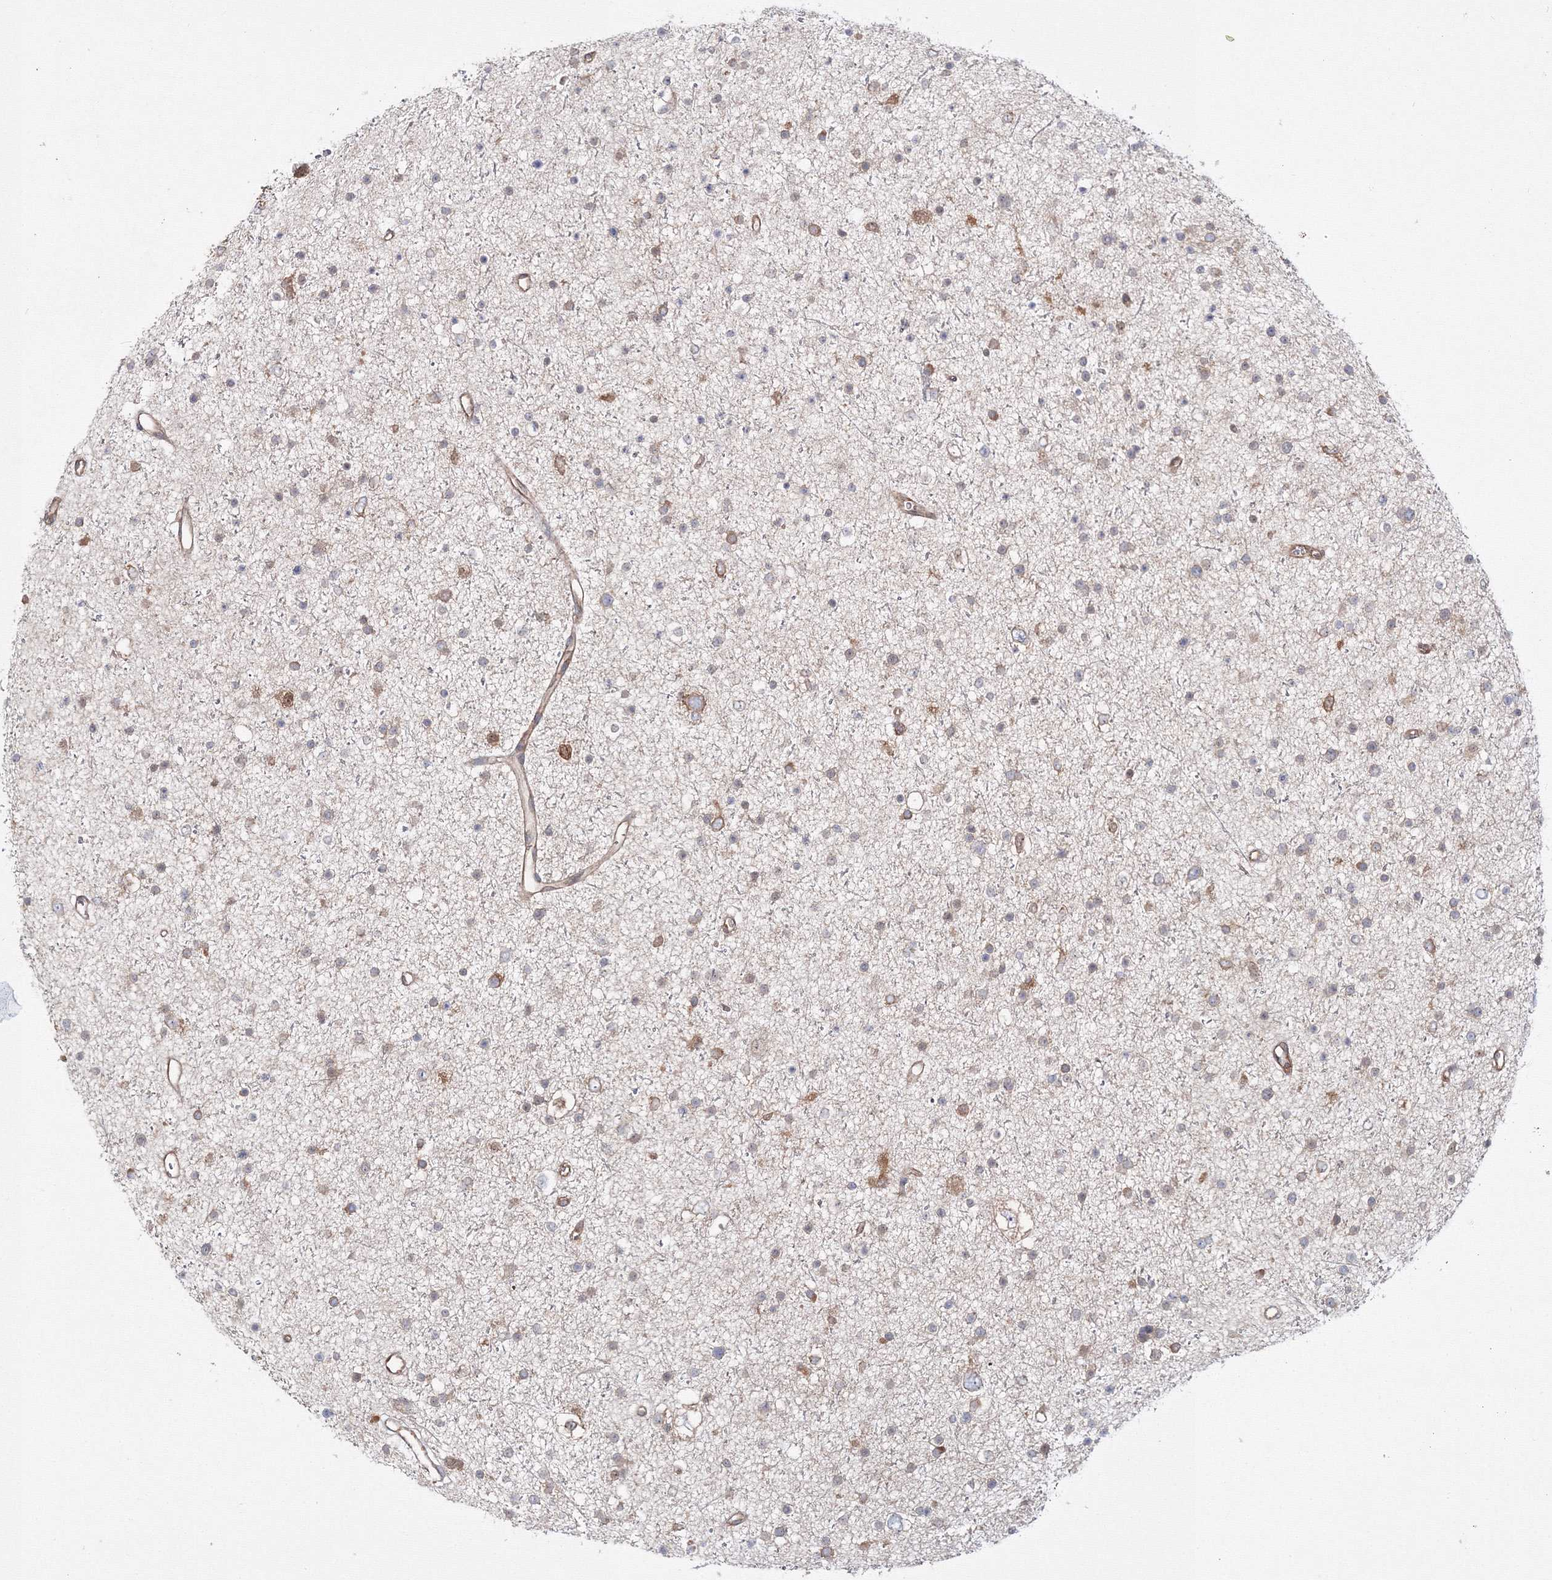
{"staining": {"intensity": "moderate", "quantity": "<25%", "location": "cytoplasmic/membranous"}, "tissue": "glioma", "cell_type": "Tumor cells", "image_type": "cancer", "snomed": [{"axis": "morphology", "description": "Glioma, malignant, Low grade"}, {"axis": "topography", "description": "Brain"}], "caption": "A photomicrograph of human malignant glioma (low-grade) stained for a protein demonstrates moderate cytoplasmic/membranous brown staining in tumor cells. Immunohistochemistry (ihc) stains the protein in brown and the nuclei are stained blue.", "gene": "HARS1", "patient": {"sex": "female", "age": 37}}